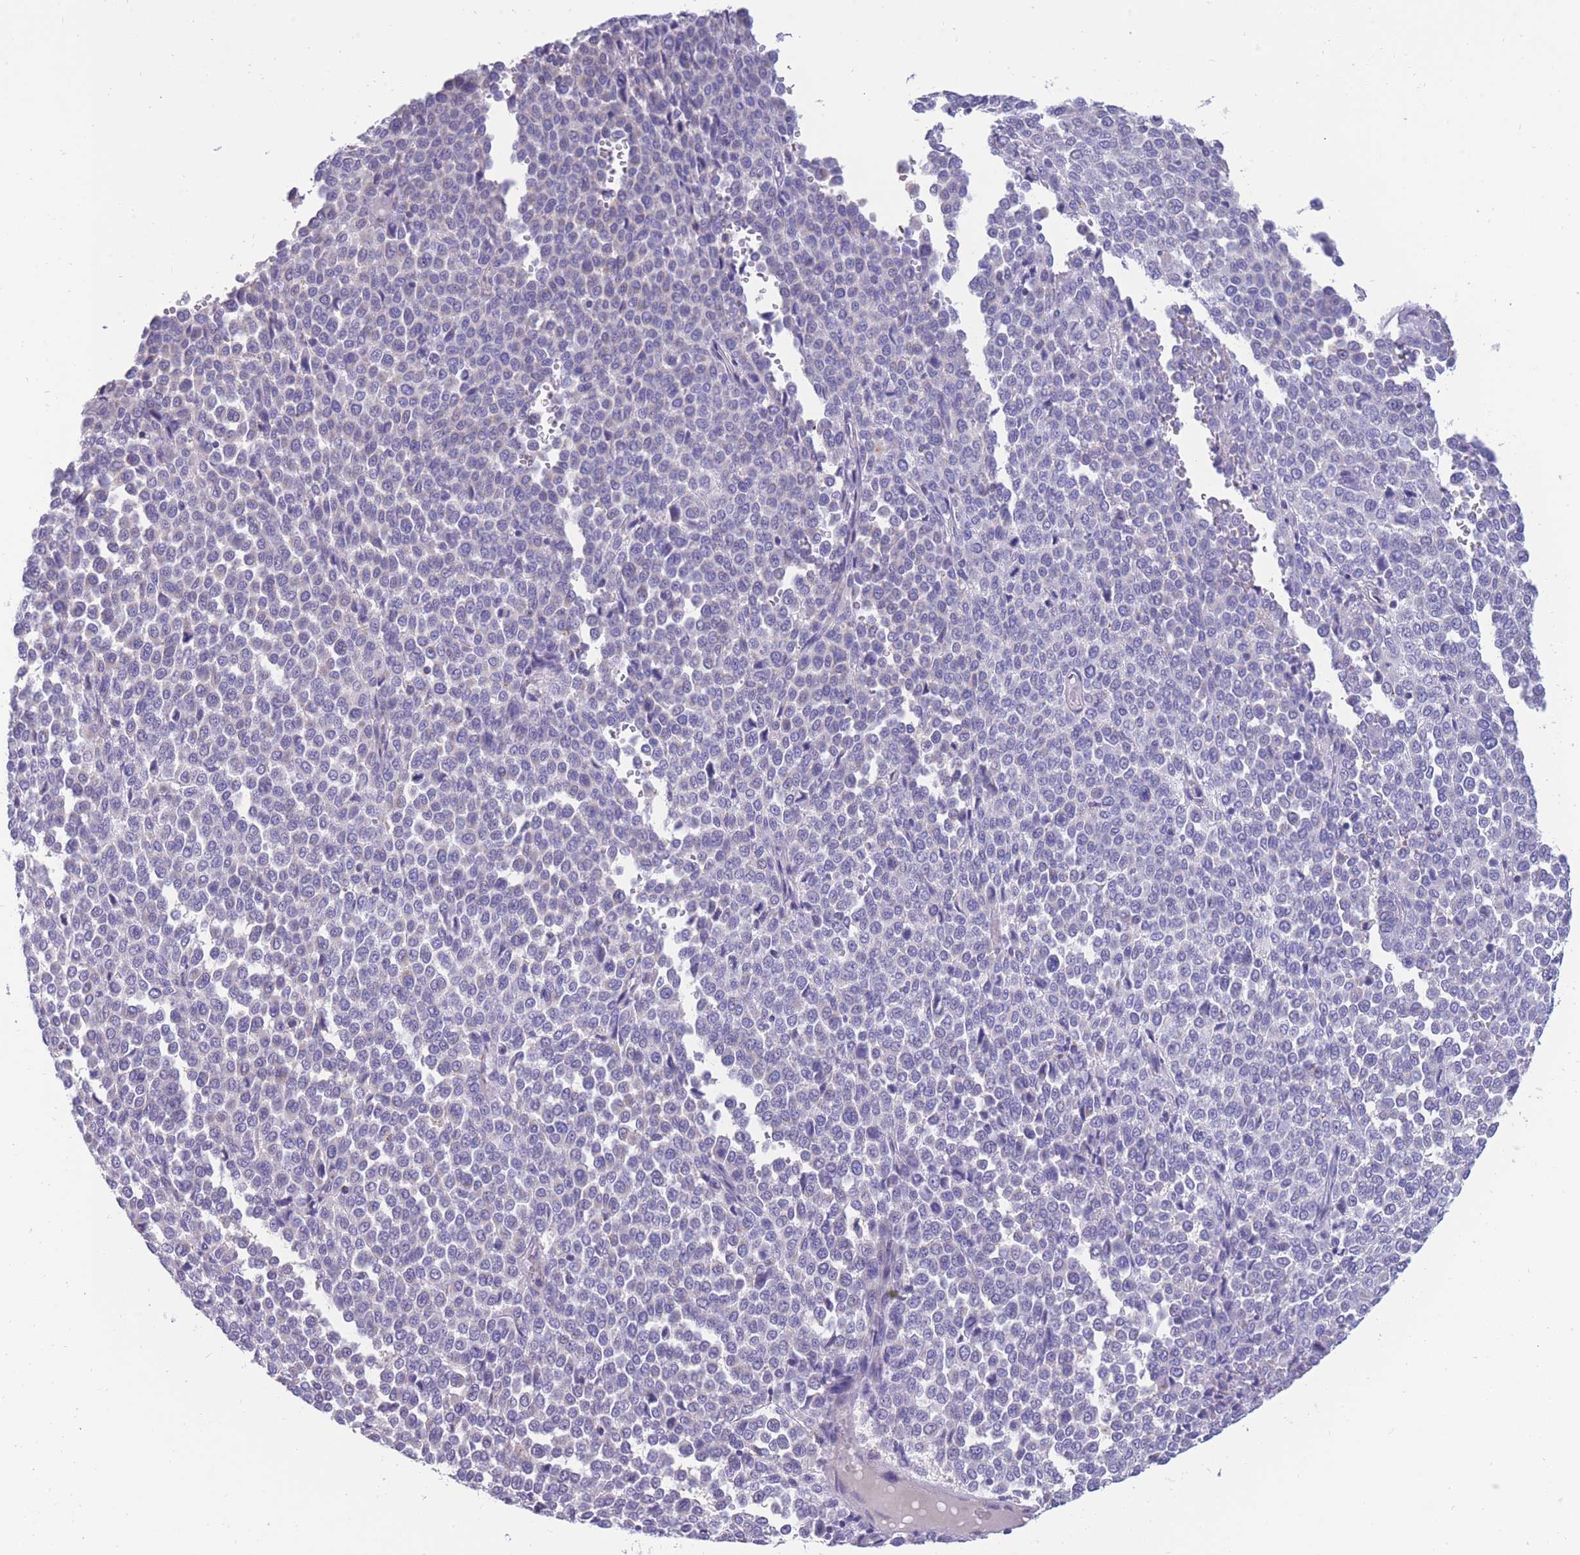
{"staining": {"intensity": "negative", "quantity": "none", "location": "none"}, "tissue": "melanoma", "cell_type": "Tumor cells", "image_type": "cancer", "snomed": [{"axis": "morphology", "description": "Malignant melanoma, Metastatic site"}, {"axis": "topography", "description": "Pancreas"}], "caption": "A histopathology image of human malignant melanoma (metastatic site) is negative for staining in tumor cells.", "gene": "INTS2", "patient": {"sex": "female", "age": 30}}